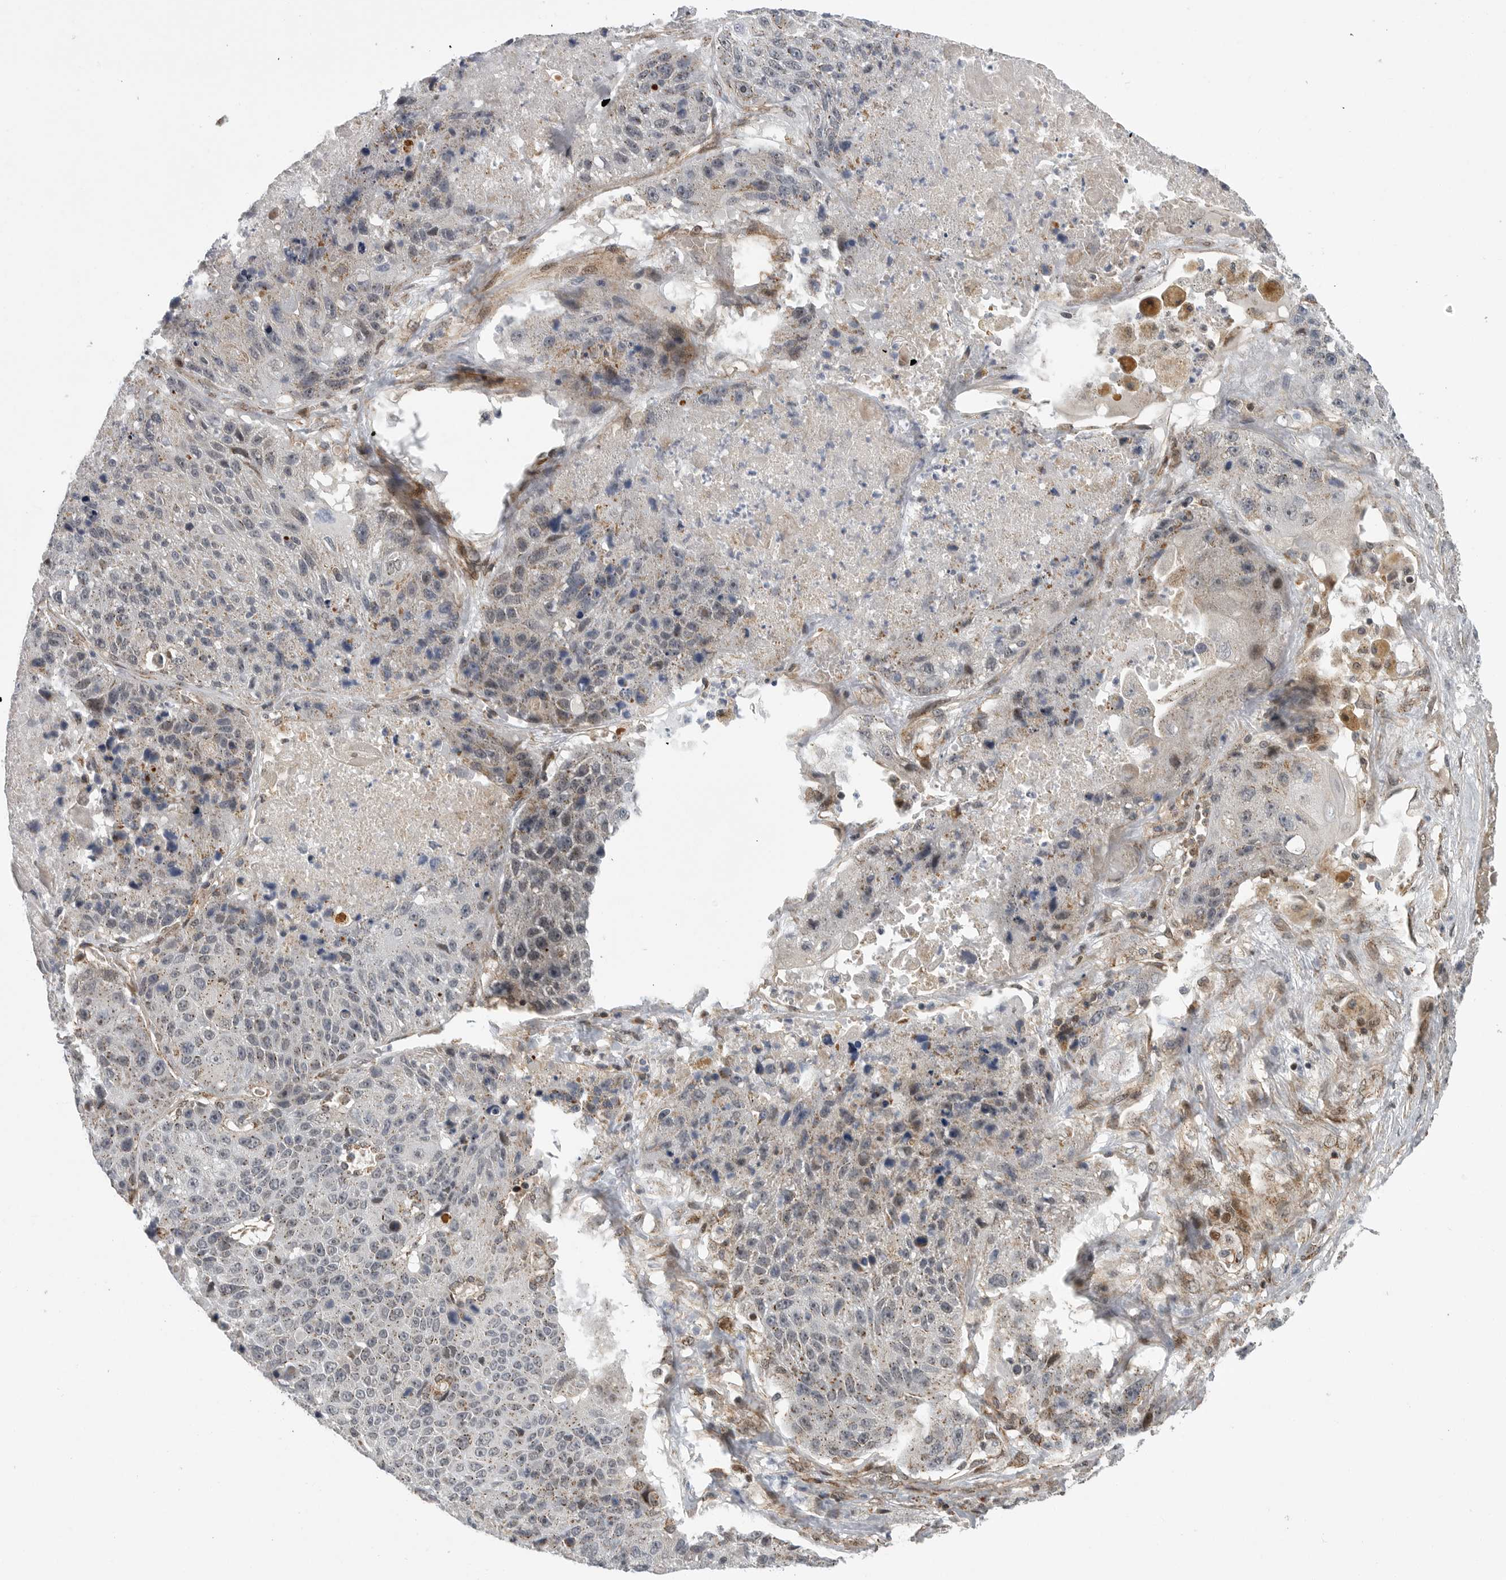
{"staining": {"intensity": "weak", "quantity": "<25%", "location": "cytoplasmic/membranous"}, "tissue": "lung cancer", "cell_type": "Tumor cells", "image_type": "cancer", "snomed": [{"axis": "morphology", "description": "Squamous cell carcinoma, NOS"}, {"axis": "topography", "description": "Lung"}], "caption": "Lung cancer (squamous cell carcinoma) stained for a protein using immunohistochemistry displays no expression tumor cells.", "gene": "TMPRSS11F", "patient": {"sex": "male", "age": 61}}